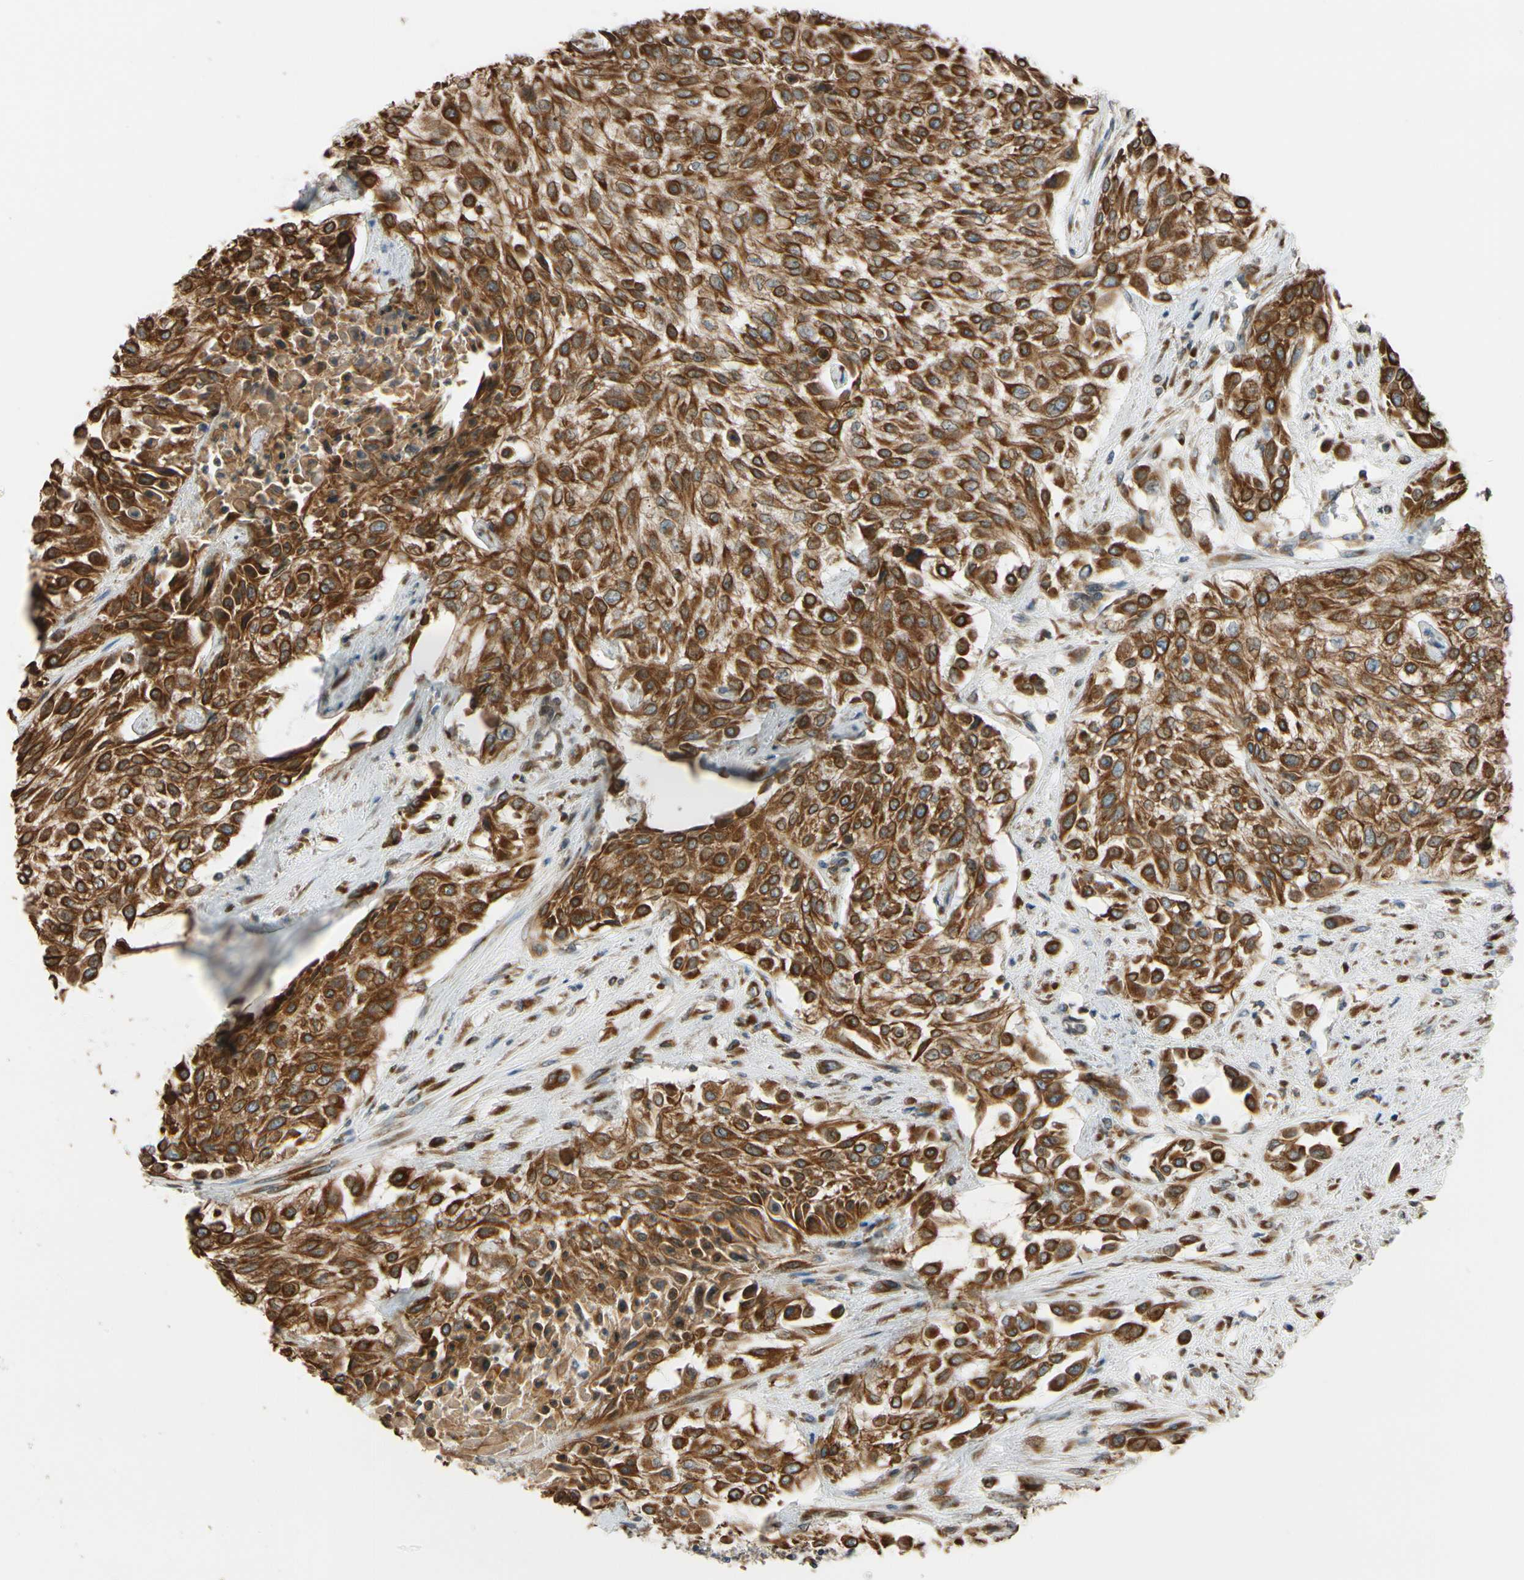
{"staining": {"intensity": "strong", "quantity": ">75%", "location": "cytoplasmic/membranous"}, "tissue": "urothelial cancer", "cell_type": "Tumor cells", "image_type": "cancer", "snomed": [{"axis": "morphology", "description": "Urothelial carcinoma, High grade"}, {"axis": "topography", "description": "Urinary bladder"}], "caption": "Human high-grade urothelial carcinoma stained for a protein (brown) exhibits strong cytoplasmic/membranous positive expression in about >75% of tumor cells.", "gene": "RPN2", "patient": {"sex": "male", "age": 57}}